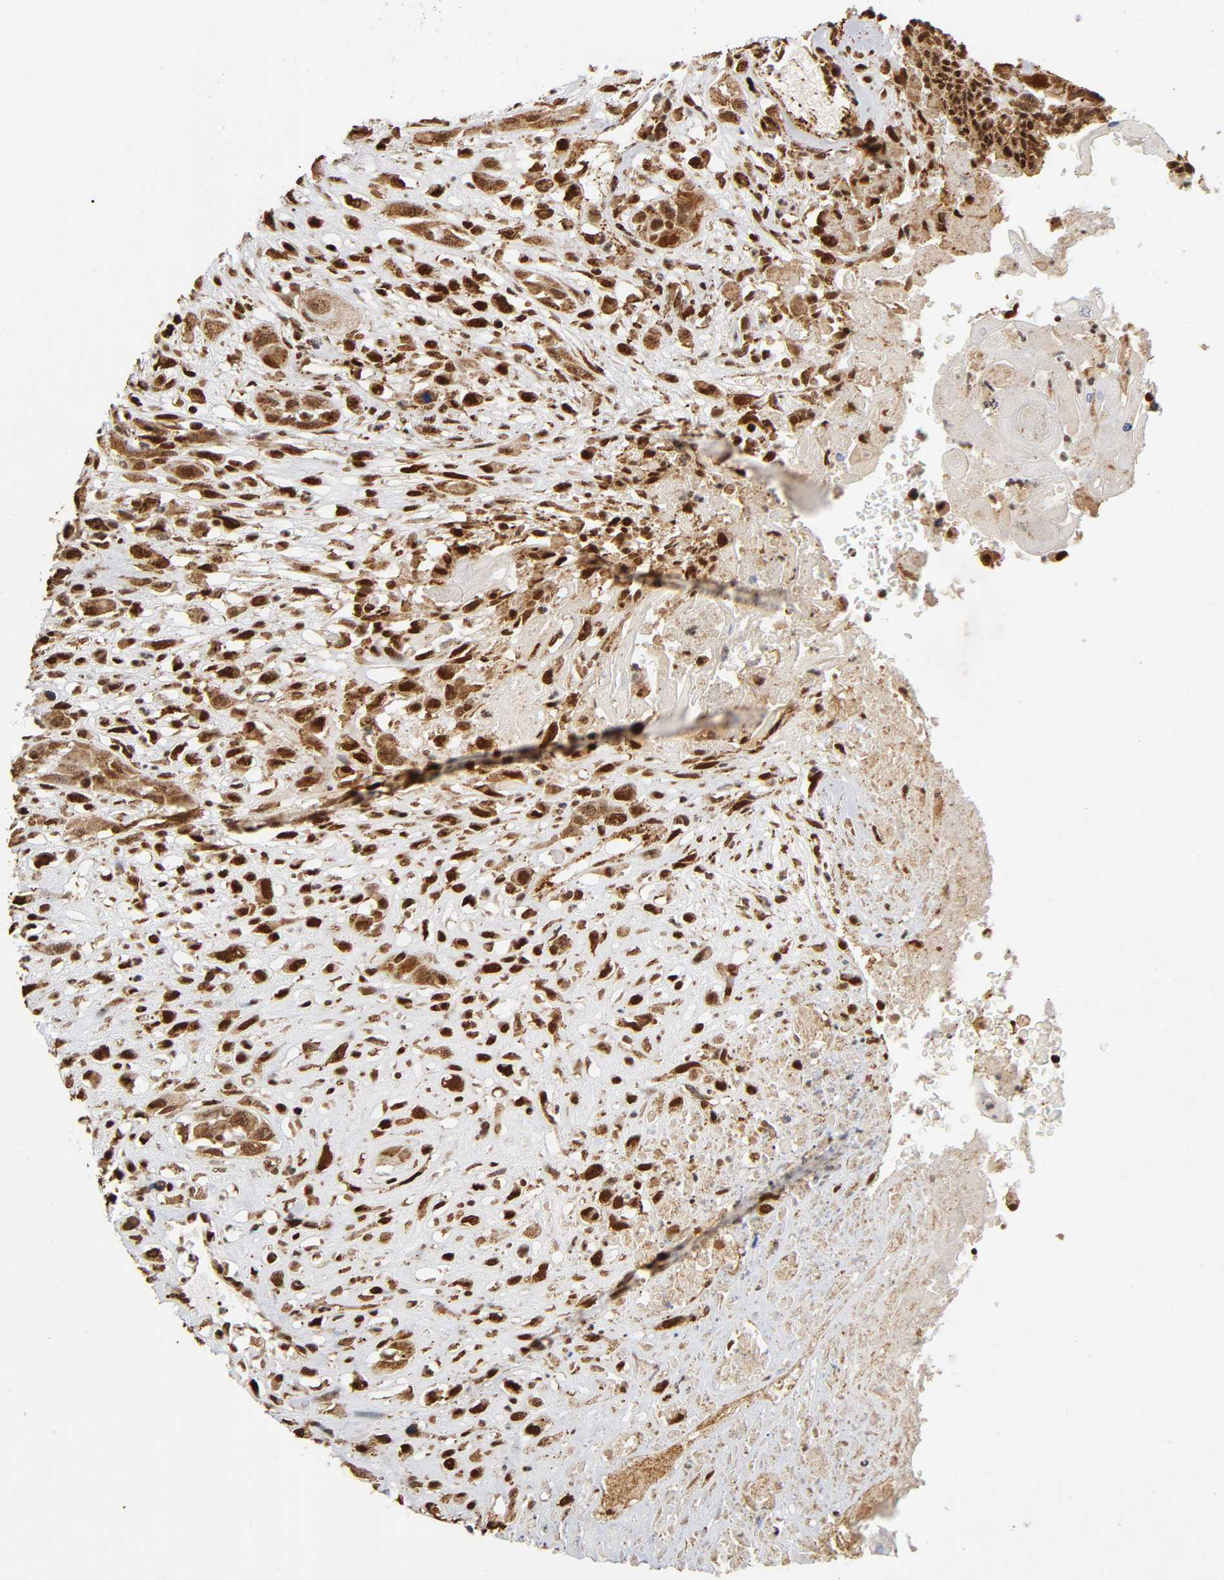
{"staining": {"intensity": "strong", "quantity": ">75%", "location": "cytoplasmic/membranous,nuclear"}, "tissue": "head and neck cancer", "cell_type": "Tumor cells", "image_type": "cancer", "snomed": [{"axis": "morphology", "description": "Necrosis, NOS"}, {"axis": "morphology", "description": "Neoplasm, malignant, NOS"}, {"axis": "topography", "description": "Salivary gland"}, {"axis": "topography", "description": "Head-Neck"}], "caption": "Protein analysis of neoplasm (malignant) (head and neck) tissue displays strong cytoplasmic/membranous and nuclear positivity in approximately >75% of tumor cells.", "gene": "RNF122", "patient": {"sex": "male", "age": 43}}